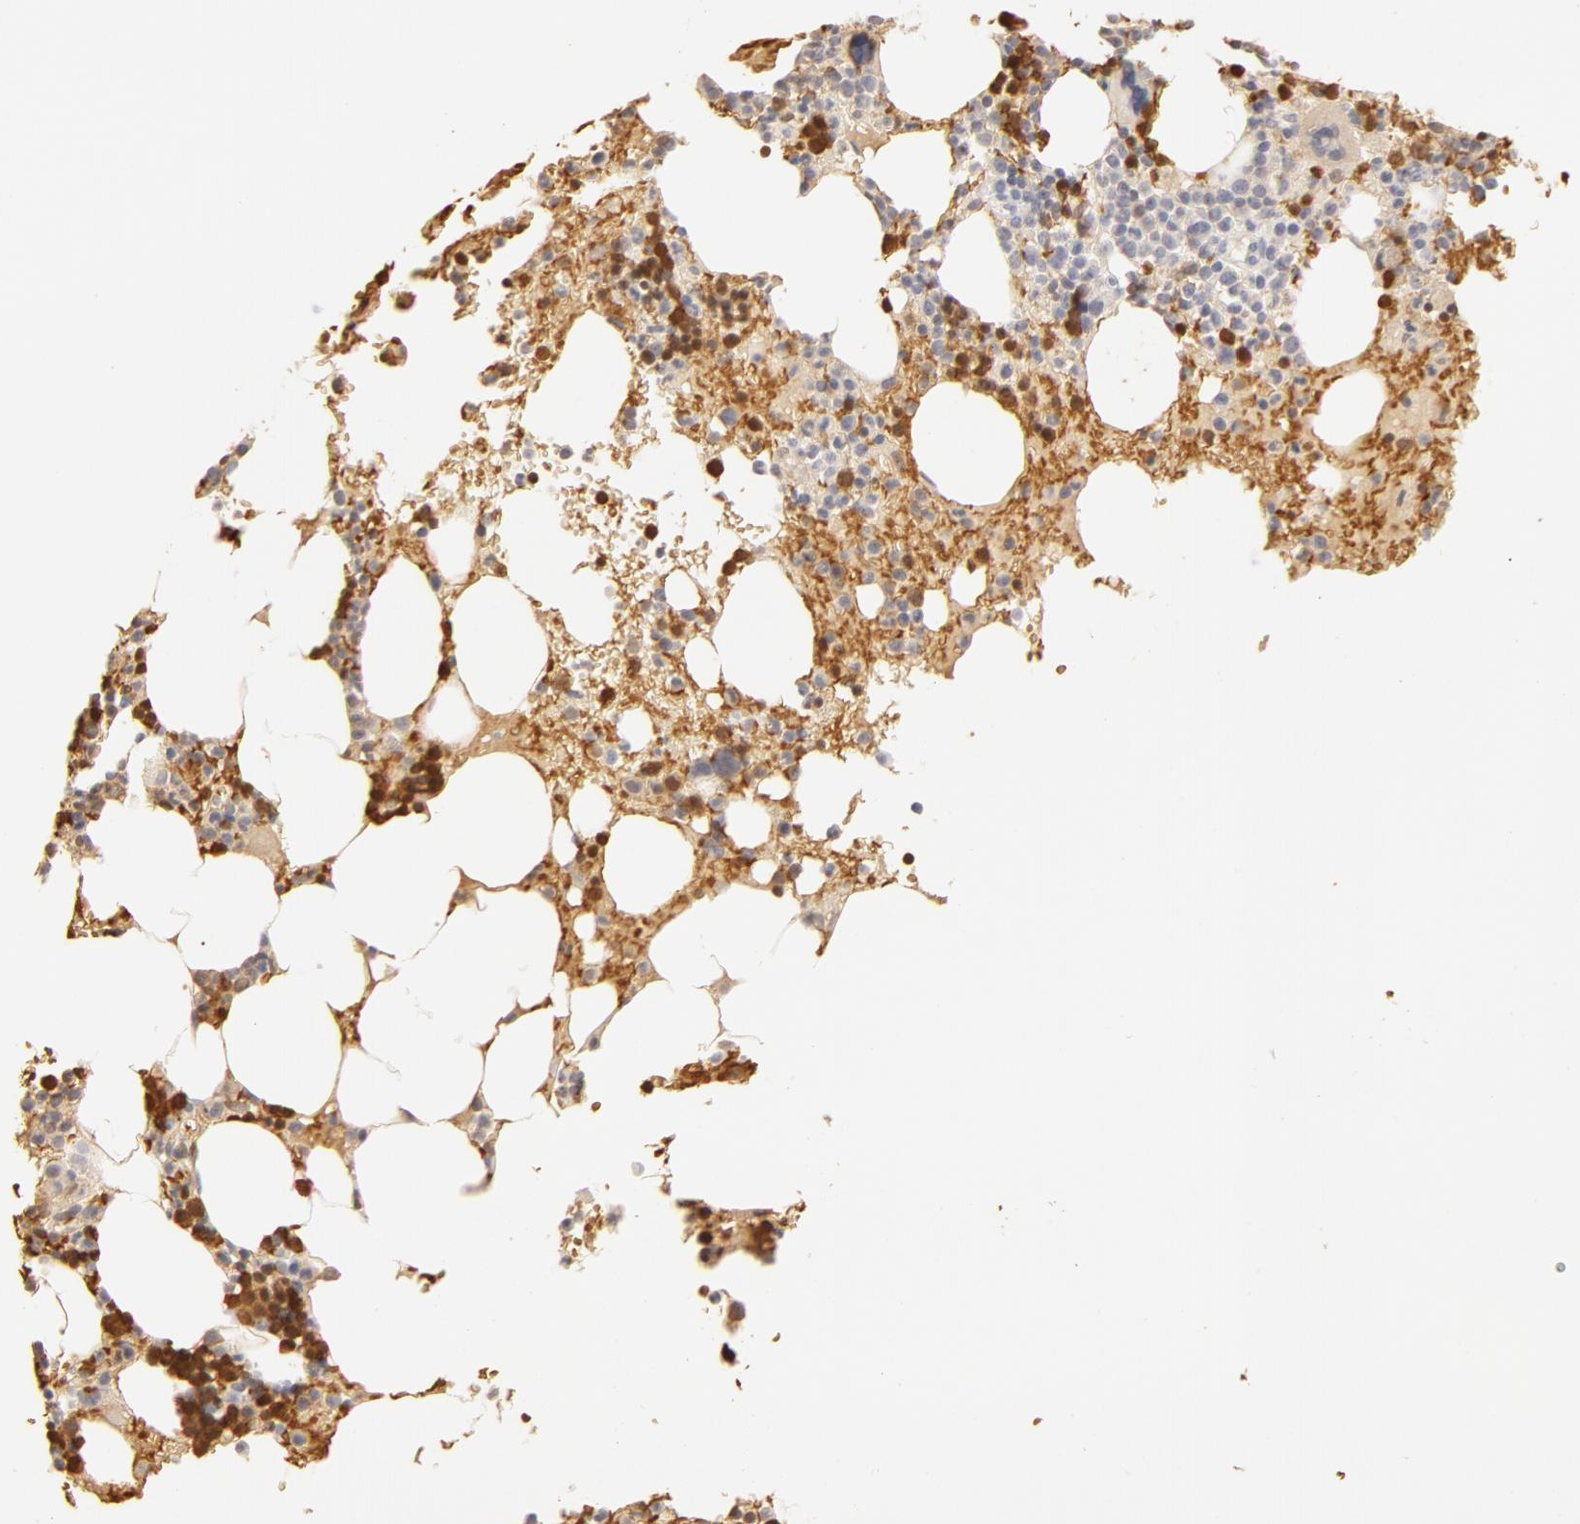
{"staining": {"intensity": "moderate", "quantity": "25%-75%", "location": "nuclear"}, "tissue": "bone marrow", "cell_type": "Hematopoietic cells", "image_type": "normal", "snomed": [{"axis": "morphology", "description": "Normal tissue, NOS"}, {"axis": "topography", "description": "Bone marrow"}], "caption": "IHC micrograph of unremarkable bone marrow stained for a protein (brown), which demonstrates medium levels of moderate nuclear staining in approximately 25%-75% of hematopoietic cells.", "gene": "CA2", "patient": {"sex": "female", "age": 88}}